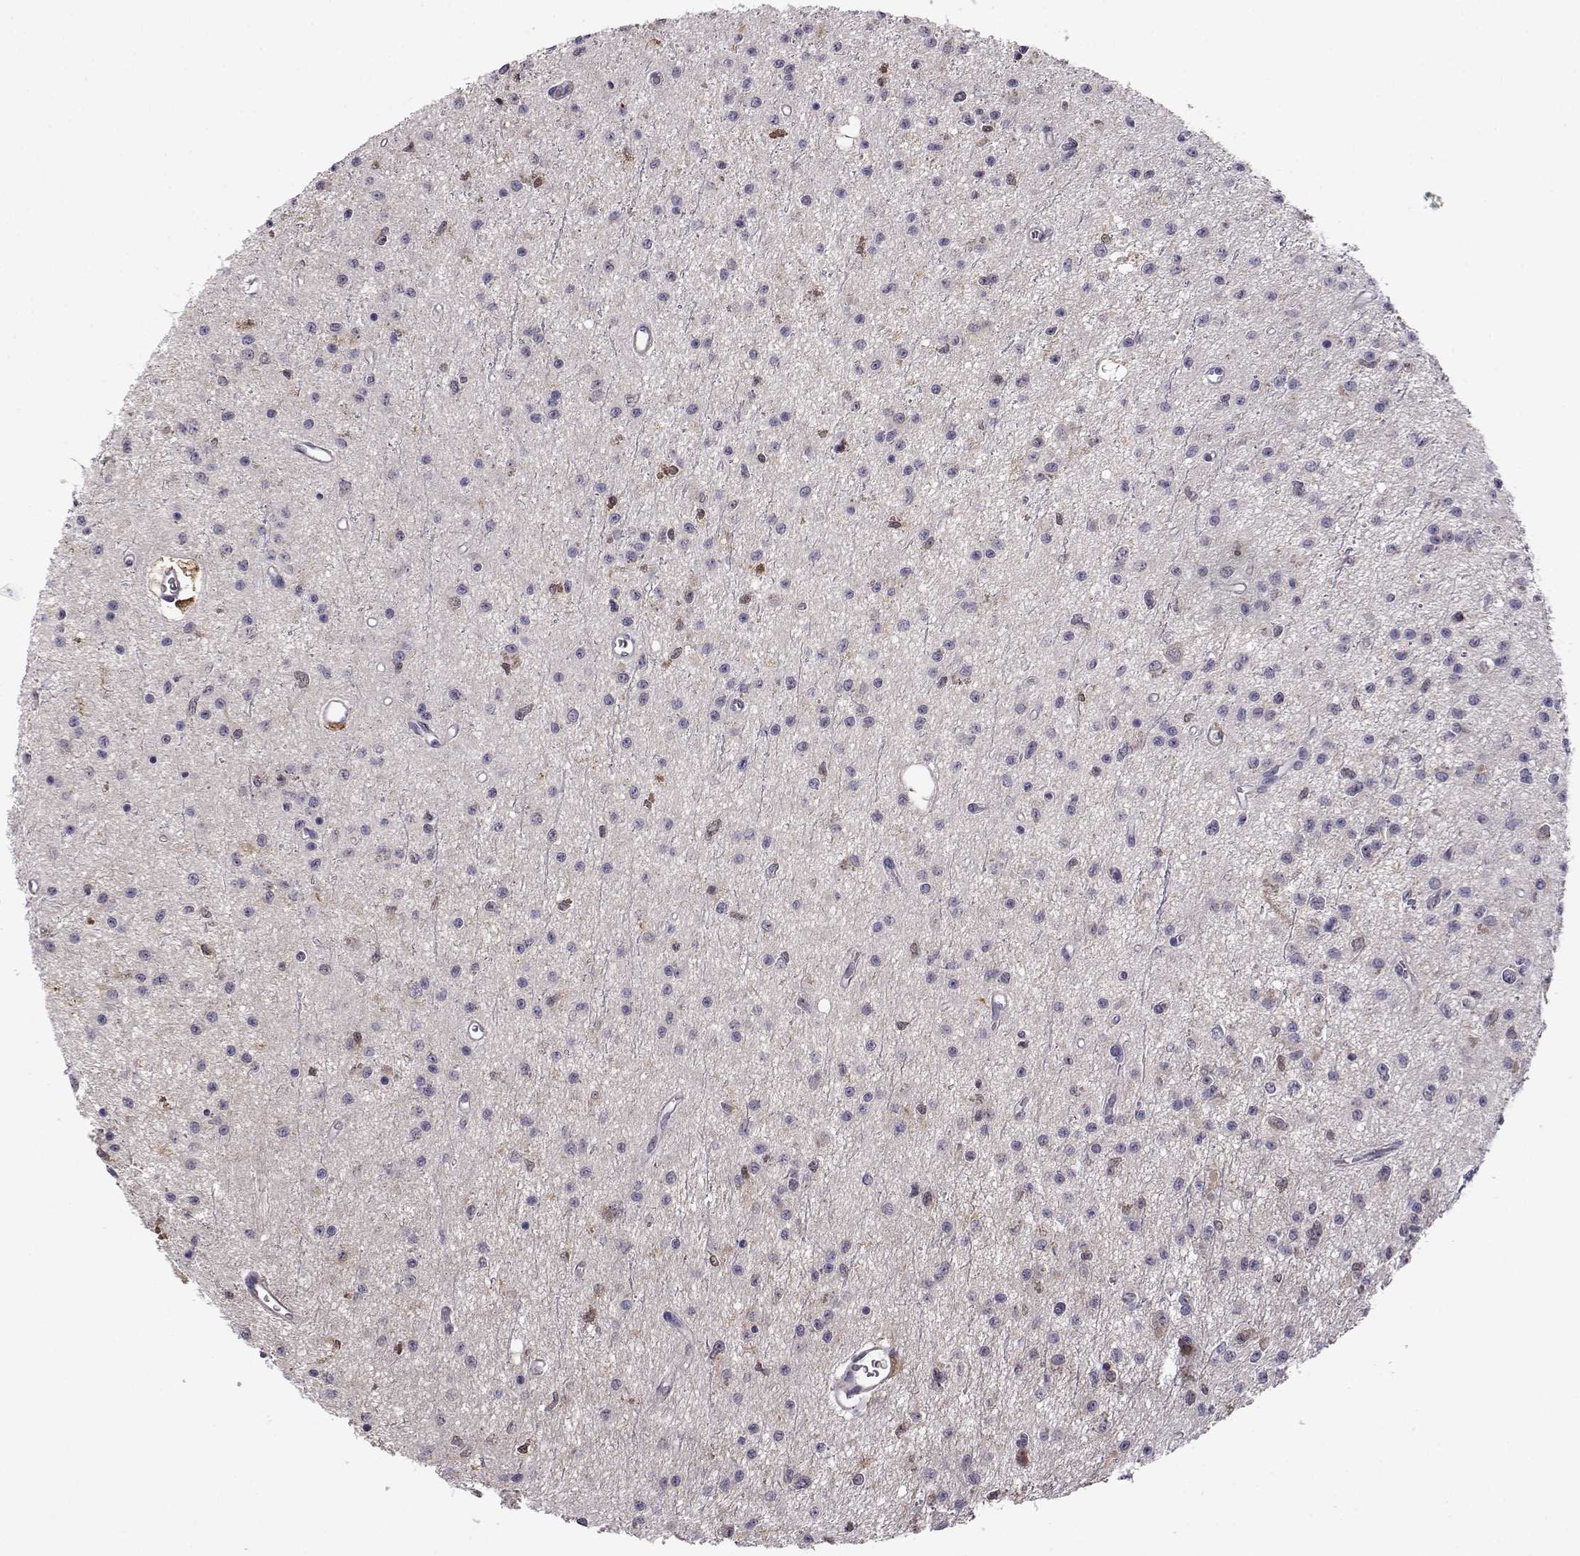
{"staining": {"intensity": "negative", "quantity": "none", "location": "none"}, "tissue": "glioma", "cell_type": "Tumor cells", "image_type": "cancer", "snomed": [{"axis": "morphology", "description": "Glioma, malignant, Low grade"}, {"axis": "topography", "description": "Brain"}], "caption": "Immunohistochemical staining of human glioma shows no significant staining in tumor cells.", "gene": "AKR1B1", "patient": {"sex": "female", "age": 45}}